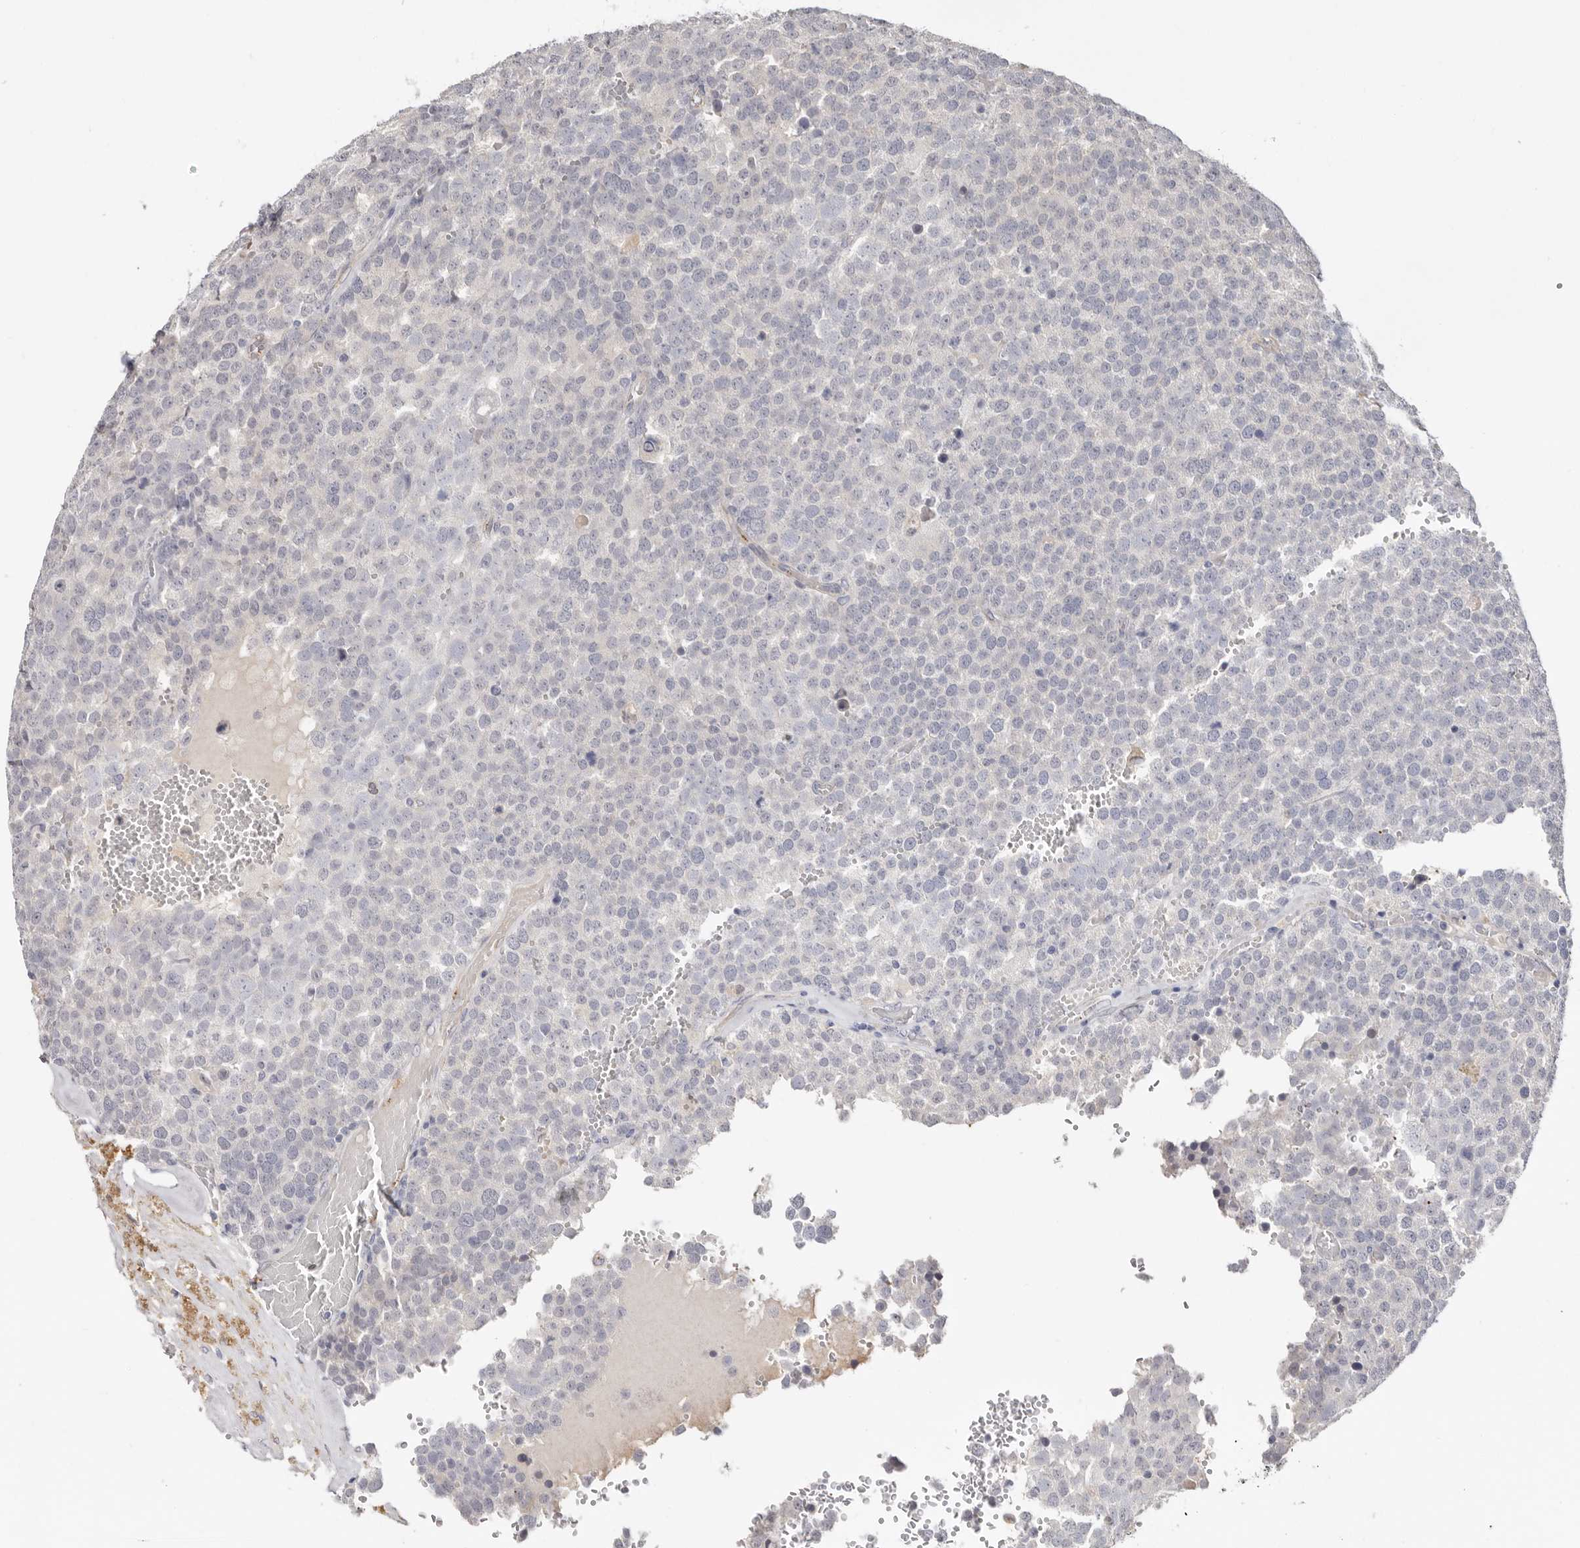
{"staining": {"intensity": "negative", "quantity": "none", "location": "none"}, "tissue": "testis cancer", "cell_type": "Tumor cells", "image_type": "cancer", "snomed": [{"axis": "morphology", "description": "Seminoma, NOS"}, {"axis": "topography", "description": "Testis"}], "caption": "Immunohistochemical staining of human seminoma (testis) exhibits no significant expression in tumor cells.", "gene": "PKDCC", "patient": {"sex": "male", "age": 71}}